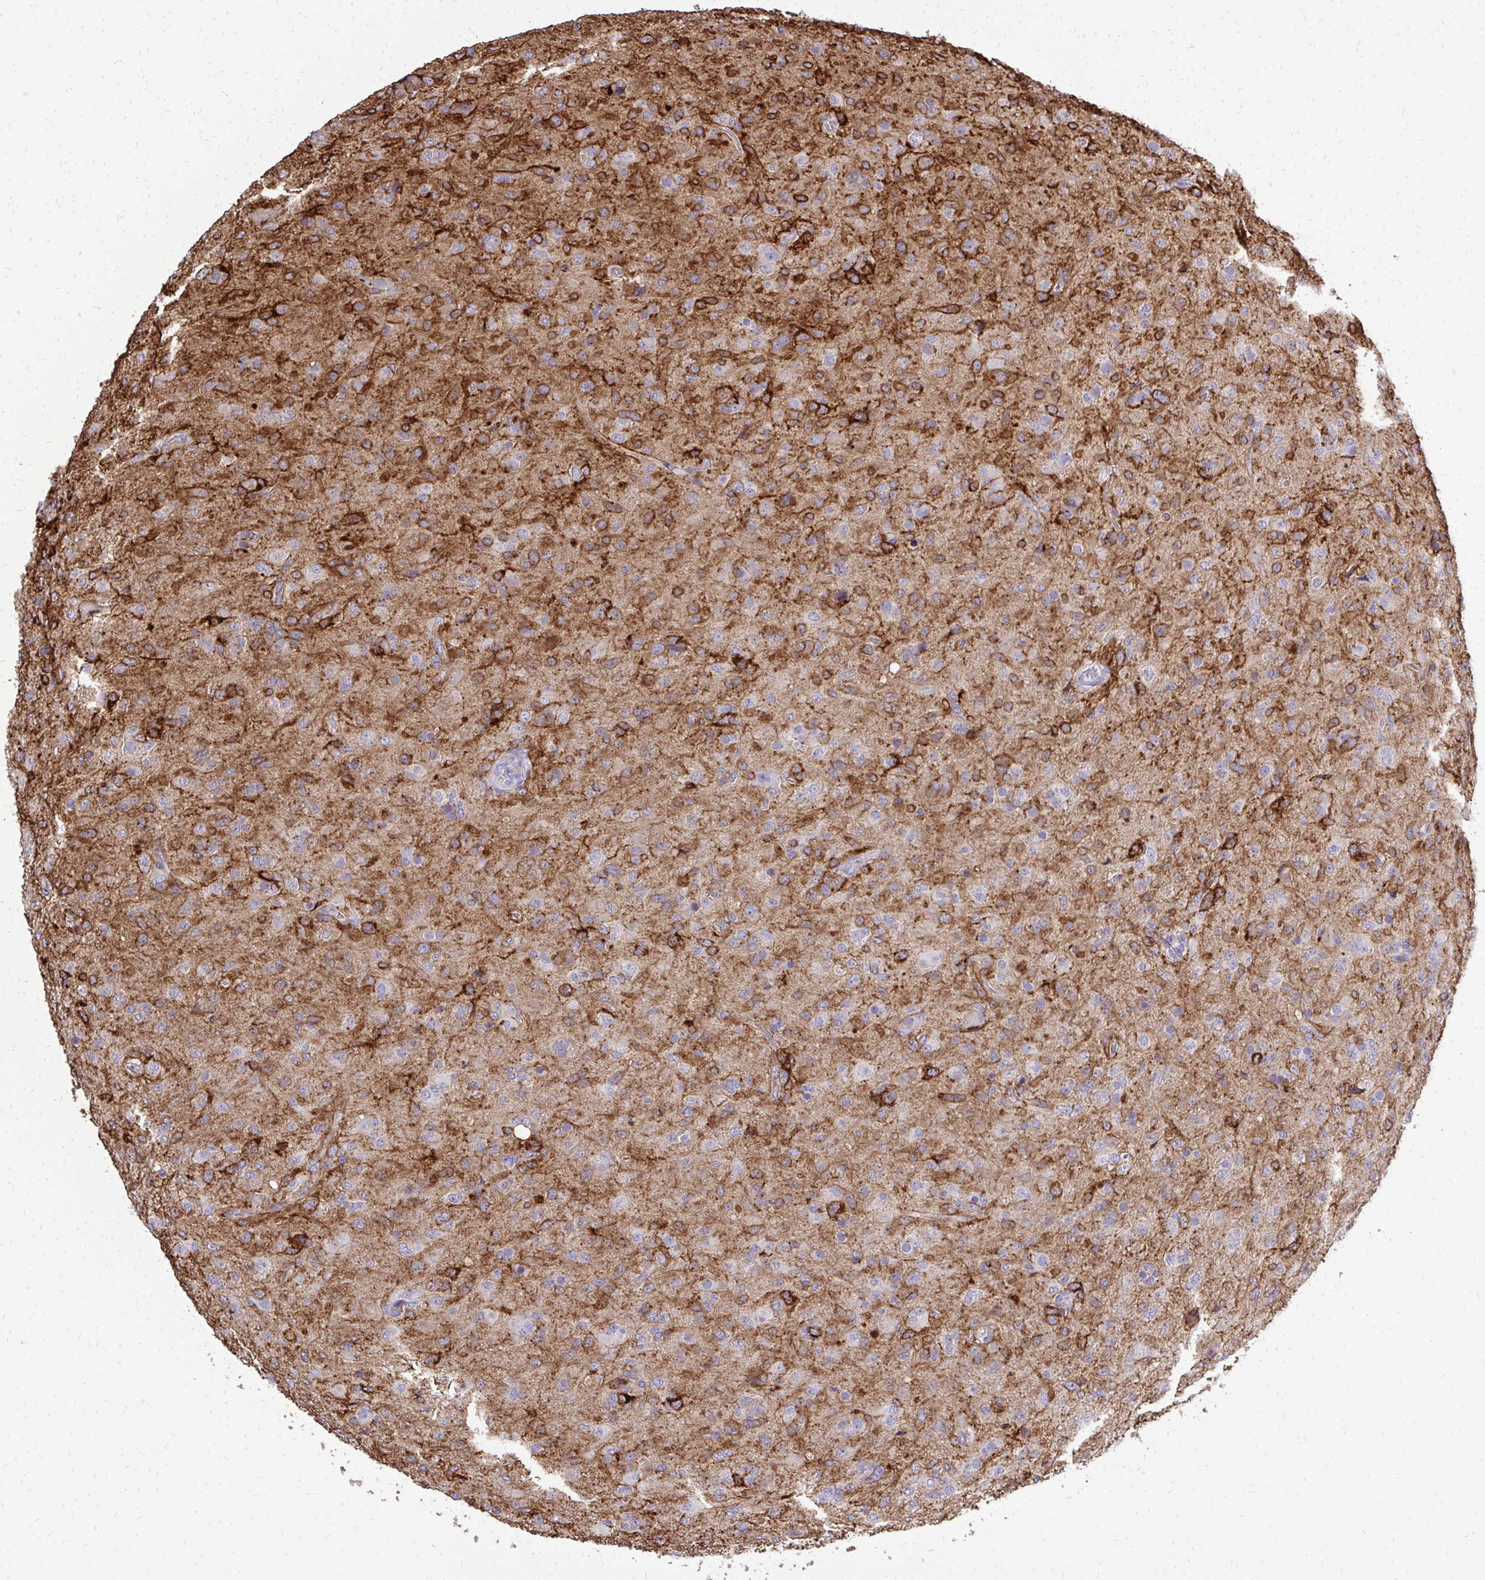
{"staining": {"intensity": "strong", "quantity": "25%-75%", "location": "cytoplasmic/membranous"}, "tissue": "glioma", "cell_type": "Tumor cells", "image_type": "cancer", "snomed": [{"axis": "morphology", "description": "Glioma, malignant, Low grade"}, {"axis": "topography", "description": "Brain"}], "caption": "Immunohistochemical staining of human malignant glioma (low-grade) demonstrates high levels of strong cytoplasmic/membranous protein positivity in approximately 25%-75% of tumor cells.", "gene": "MARCKSL1", "patient": {"sex": "male", "age": 65}}